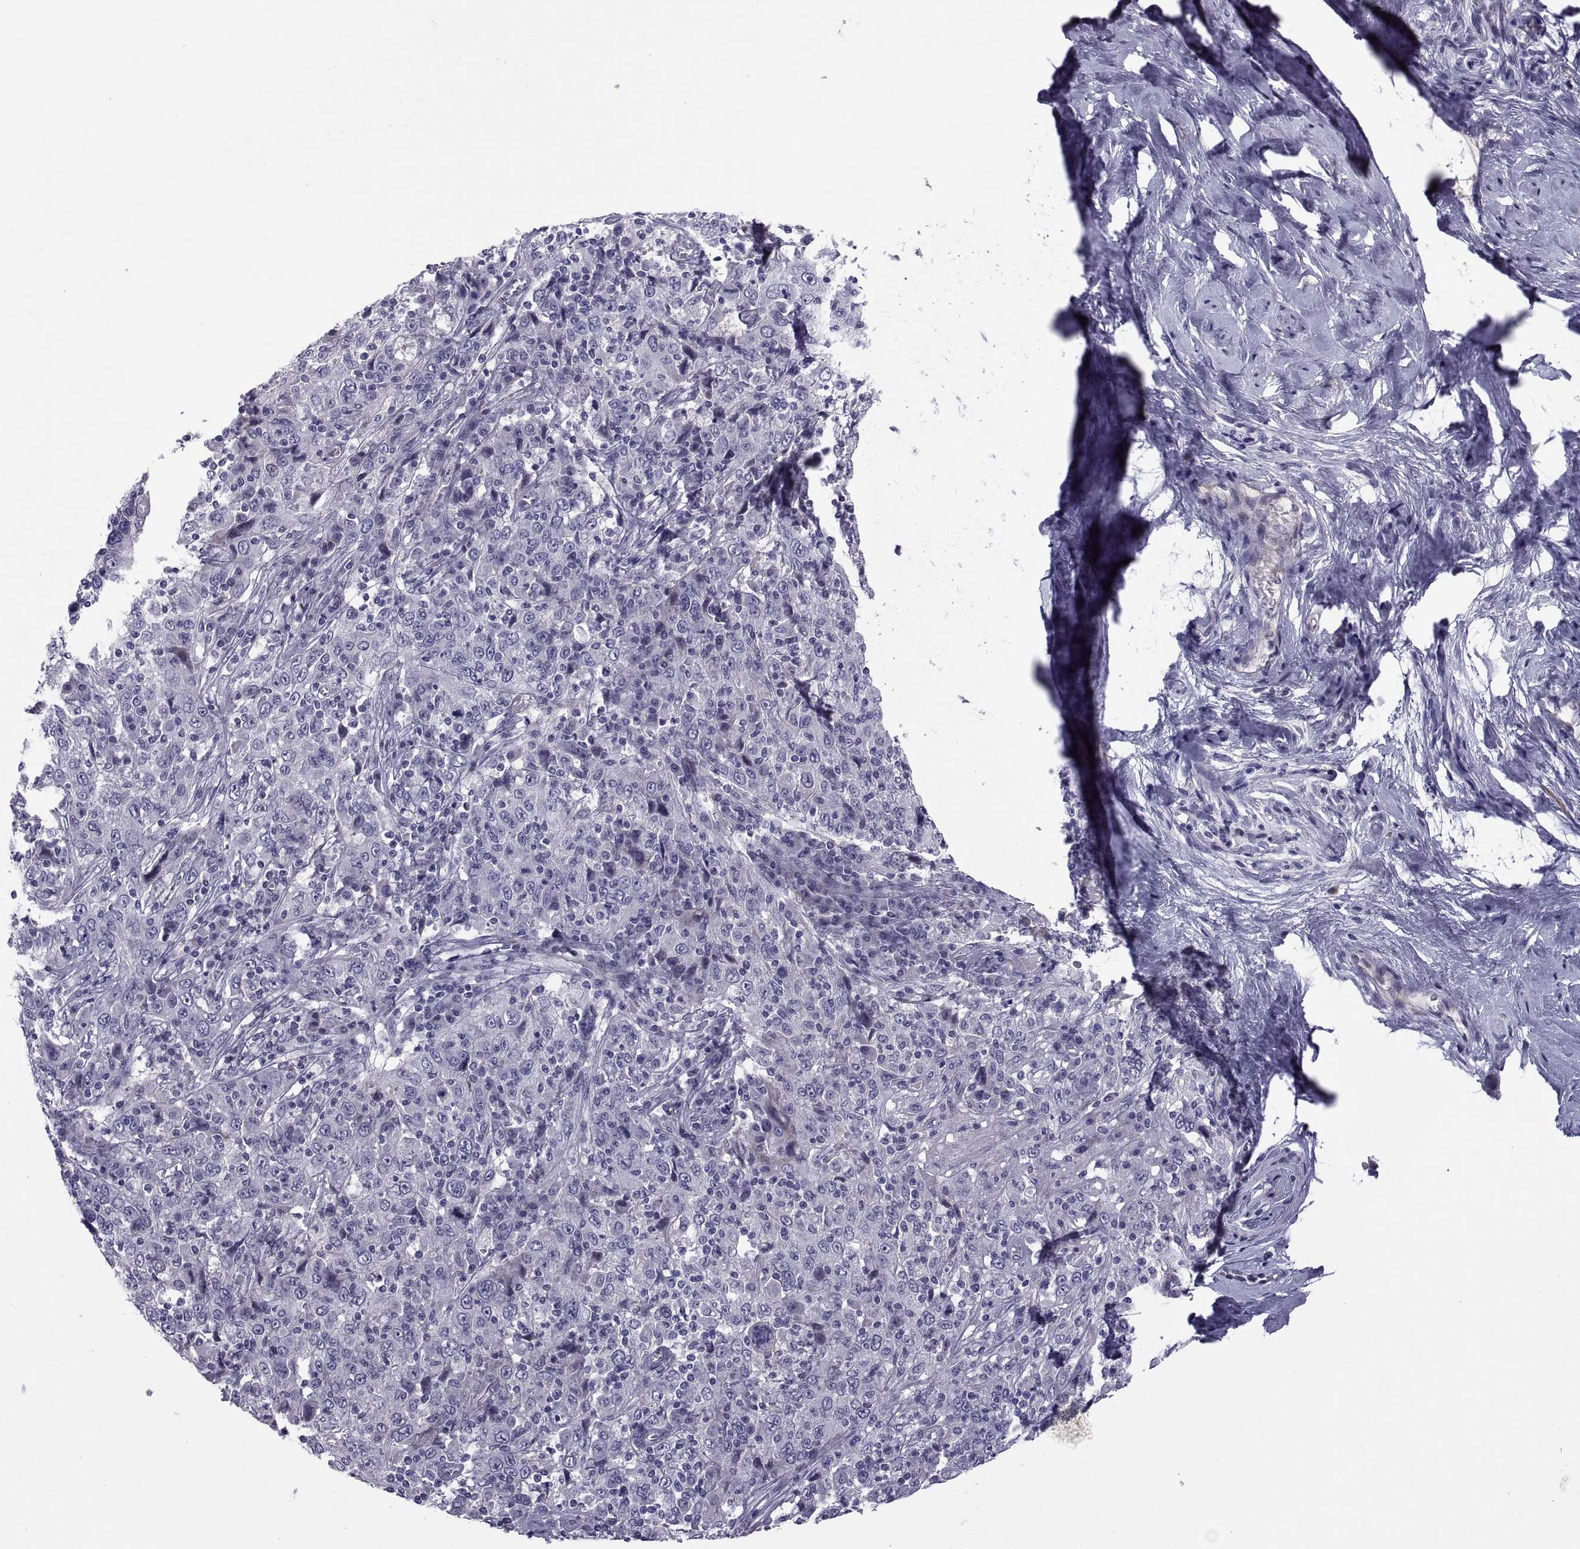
{"staining": {"intensity": "negative", "quantity": "none", "location": "none"}, "tissue": "cervical cancer", "cell_type": "Tumor cells", "image_type": "cancer", "snomed": [{"axis": "morphology", "description": "Squamous cell carcinoma, NOS"}, {"axis": "topography", "description": "Cervix"}], "caption": "Tumor cells are negative for protein expression in human squamous cell carcinoma (cervical).", "gene": "TMEM158", "patient": {"sex": "female", "age": 46}}